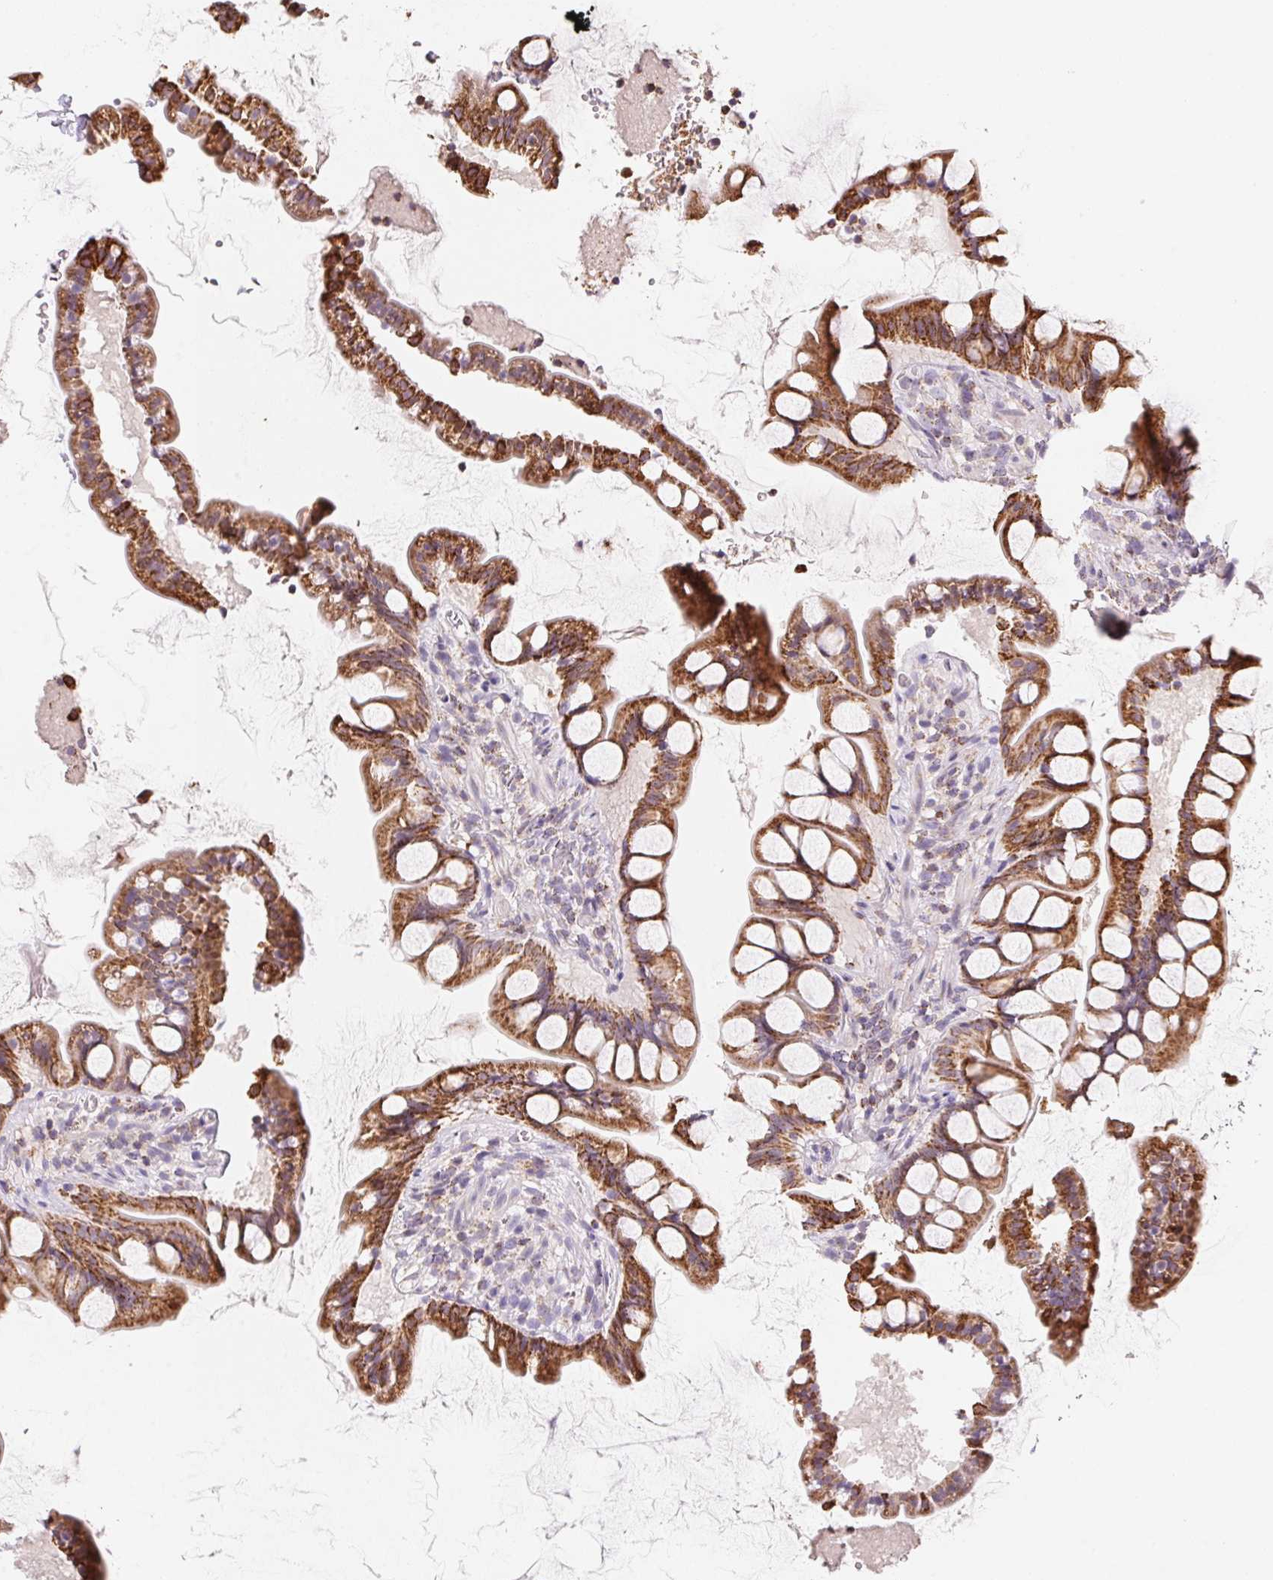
{"staining": {"intensity": "strong", "quantity": ">75%", "location": "cytoplasmic/membranous"}, "tissue": "small intestine", "cell_type": "Glandular cells", "image_type": "normal", "snomed": [{"axis": "morphology", "description": "Normal tissue, NOS"}, {"axis": "topography", "description": "Small intestine"}], "caption": "This histopathology image reveals immunohistochemistry (IHC) staining of normal small intestine, with high strong cytoplasmic/membranous expression in approximately >75% of glandular cells.", "gene": "GIPC2", "patient": {"sex": "male", "age": 70}}